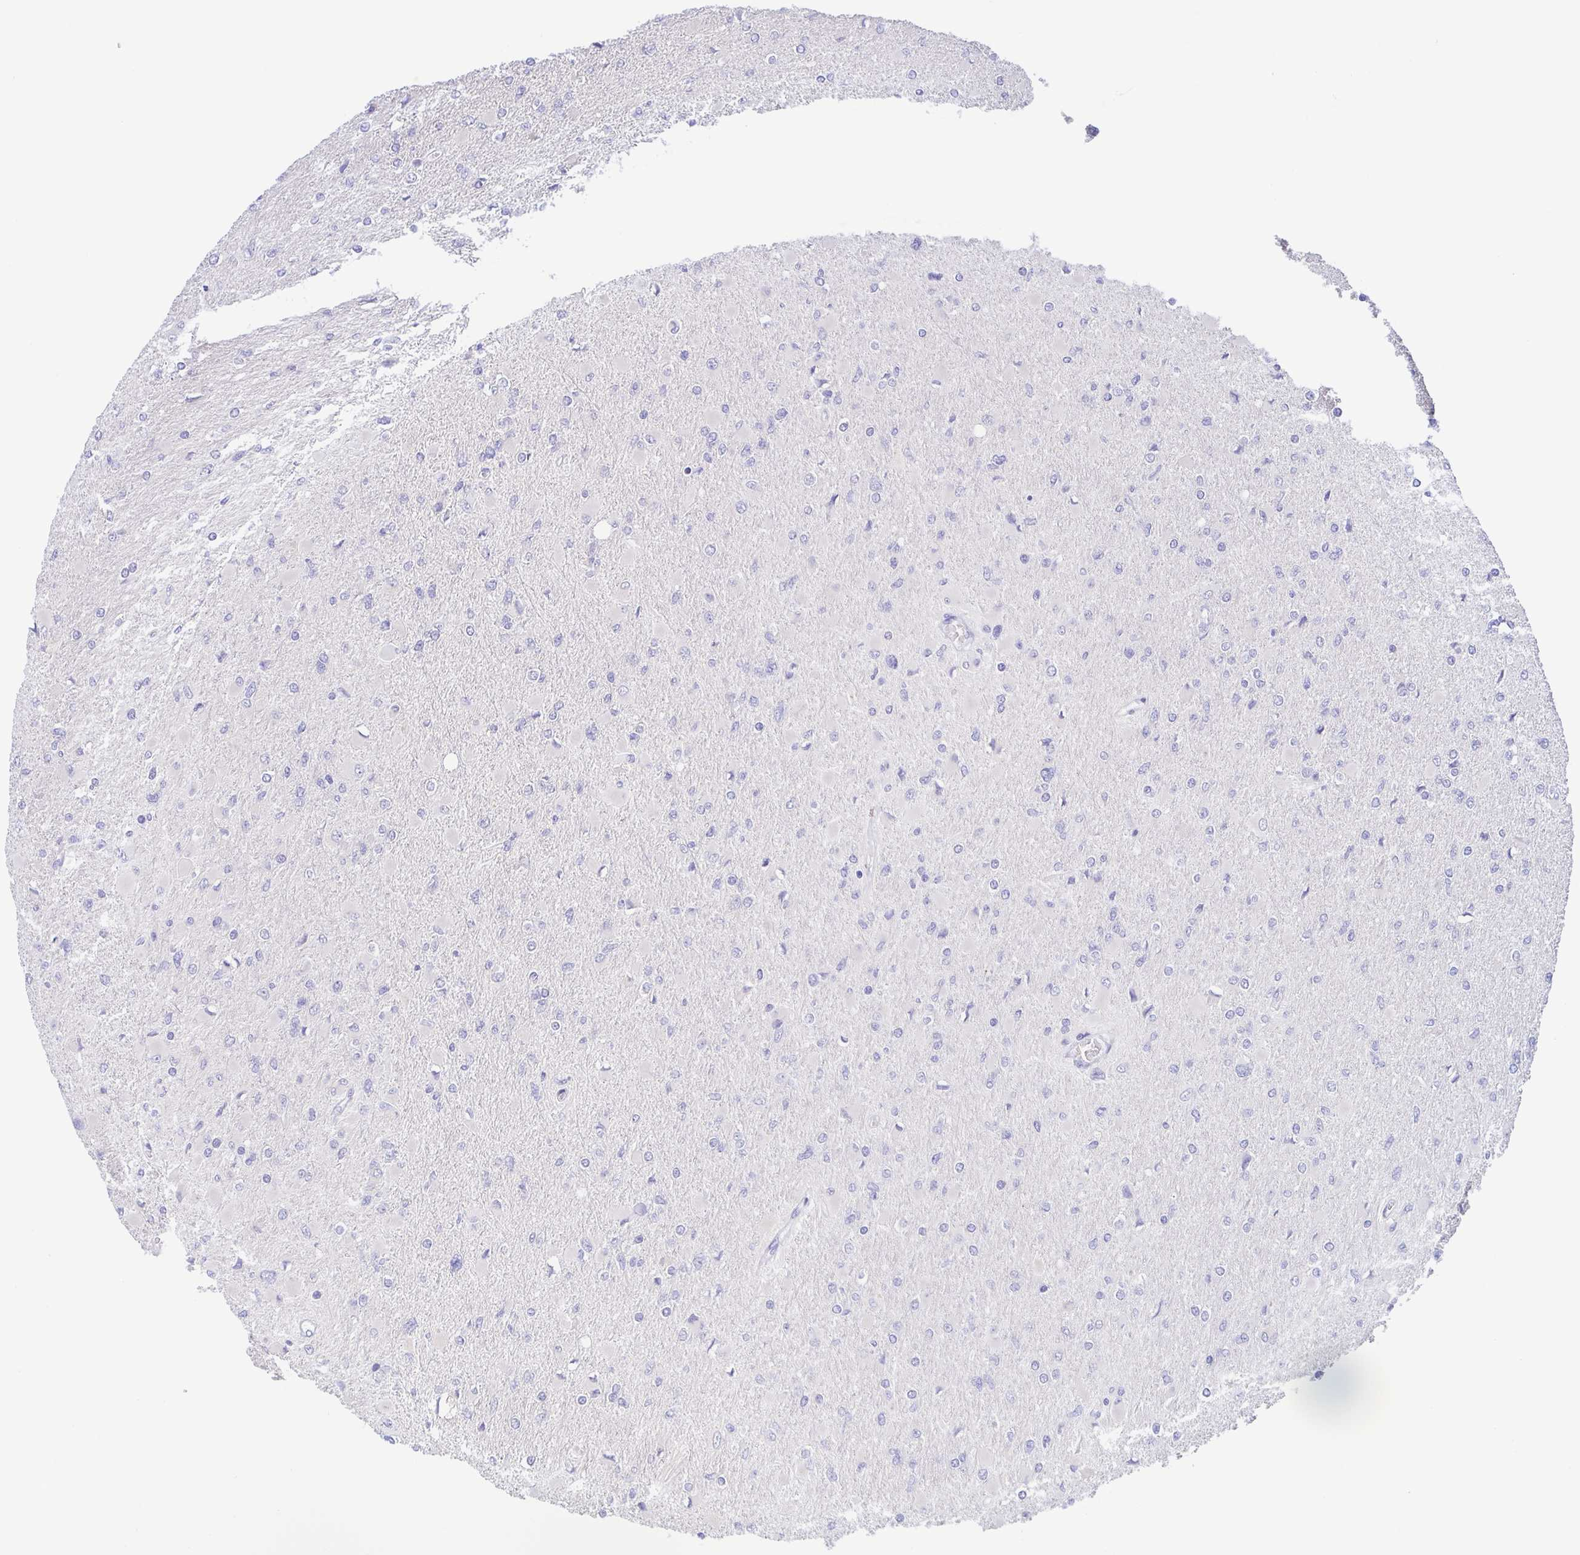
{"staining": {"intensity": "negative", "quantity": "none", "location": "none"}, "tissue": "glioma", "cell_type": "Tumor cells", "image_type": "cancer", "snomed": [{"axis": "morphology", "description": "Glioma, malignant, High grade"}, {"axis": "topography", "description": "Cerebral cortex"}], "caption": "A photomicrograph of high-grade glioma (malignant) stained for a protein displays no brown staining in tumor cells.", "gene": "MUCL3", "patient": {"sex": "female", "age": 36}}